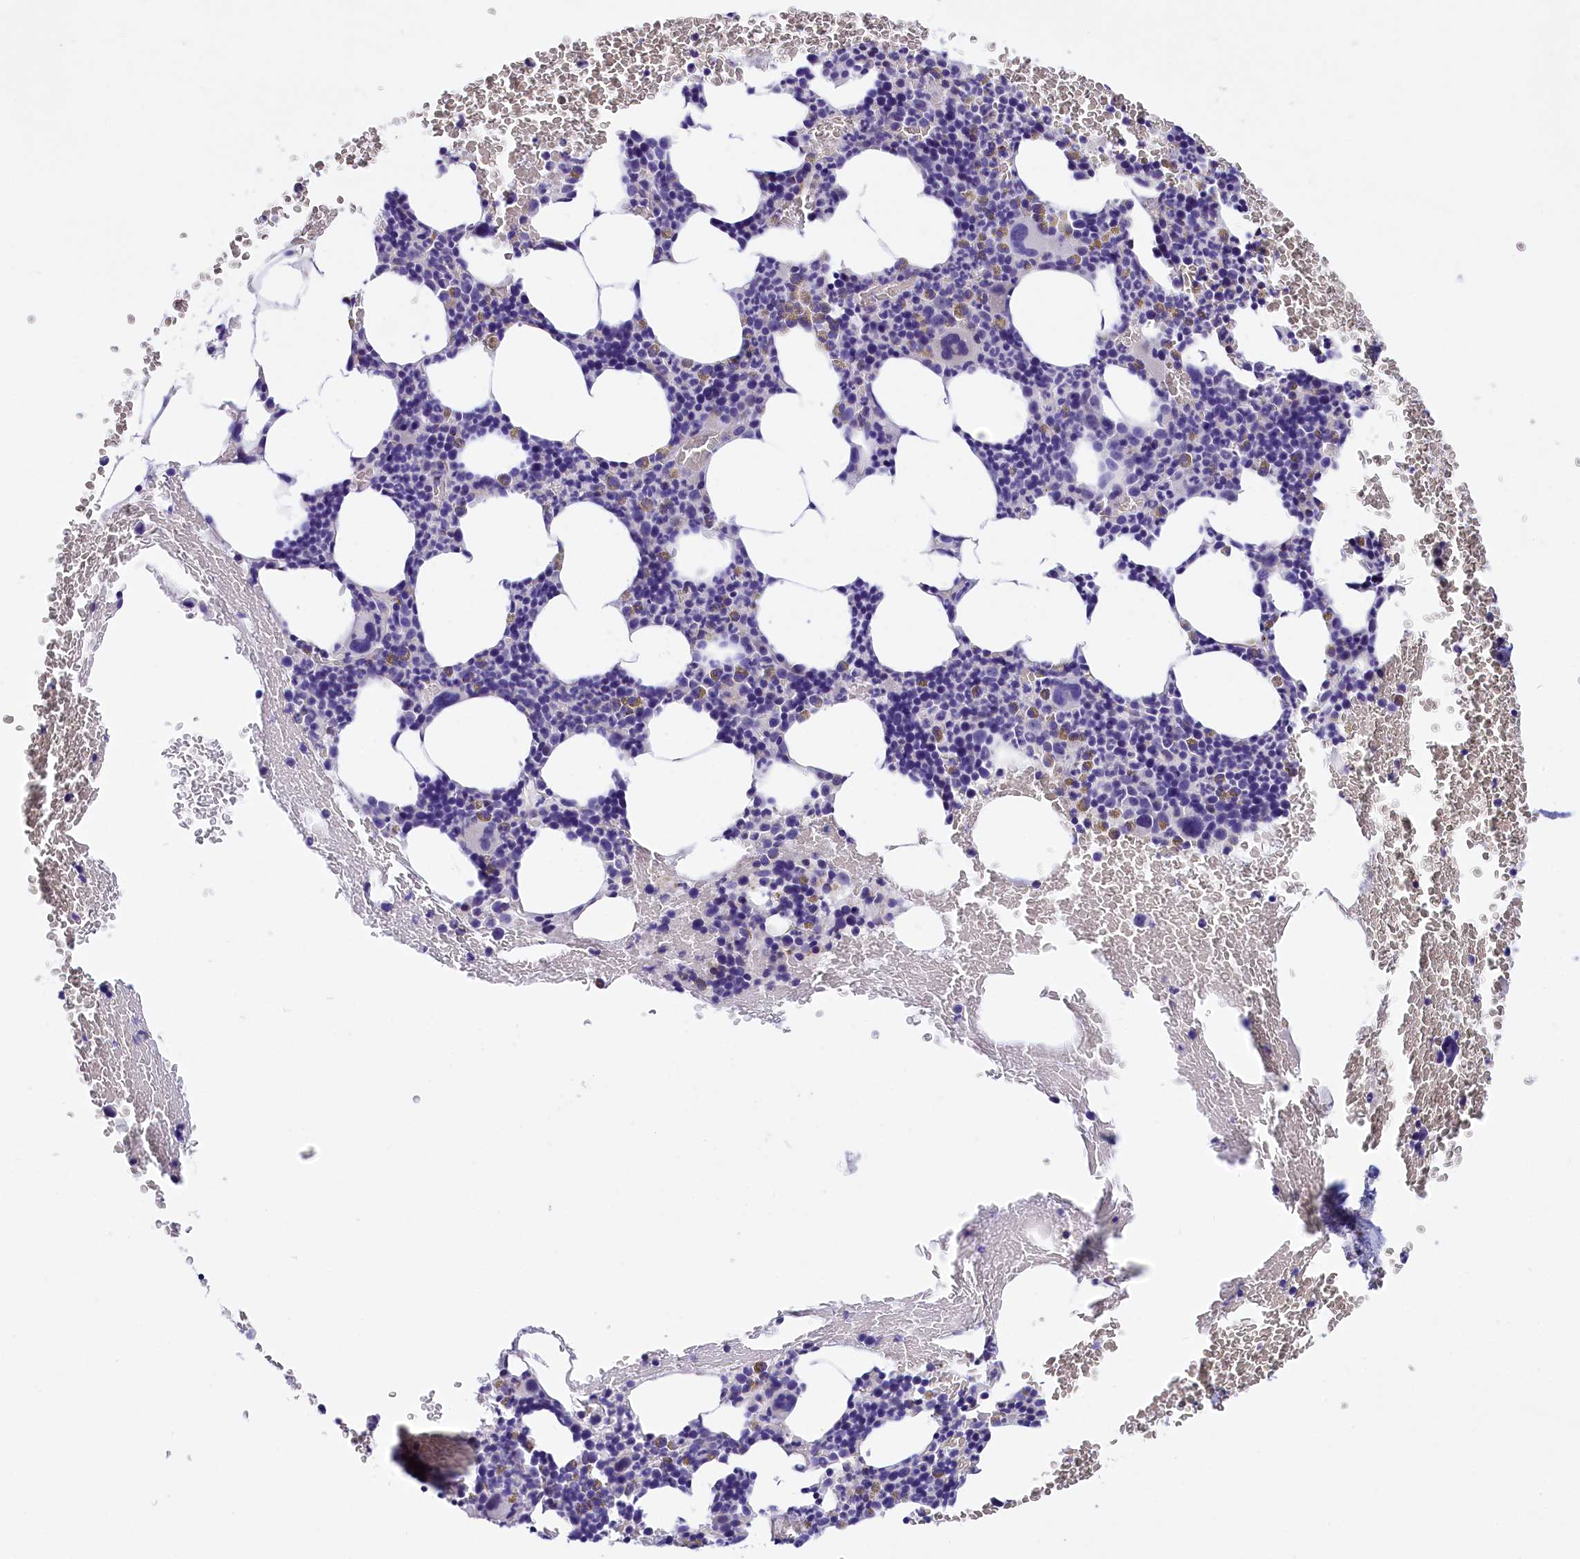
{"staining": {"intensity": "negative", "quantity": "none", "location": "none"}, "tissue": "bone marrow", "cell_type": "Hematopoietic cells", "image_type": "normal", "snomed": [{"axis": "morphology", "description": "Normal tissue, NOS"}, {"axis": "topography", "description": "Bone marrow"}], "caption": "DAB (3,3'-diaminobenzidine) immunohistochemical staining of unremarkable bone marrow demonstrates no significant positivity in hematopoietic cells.", "gene": "ABAT", "patient": {"sex": "male", "age": 75}}